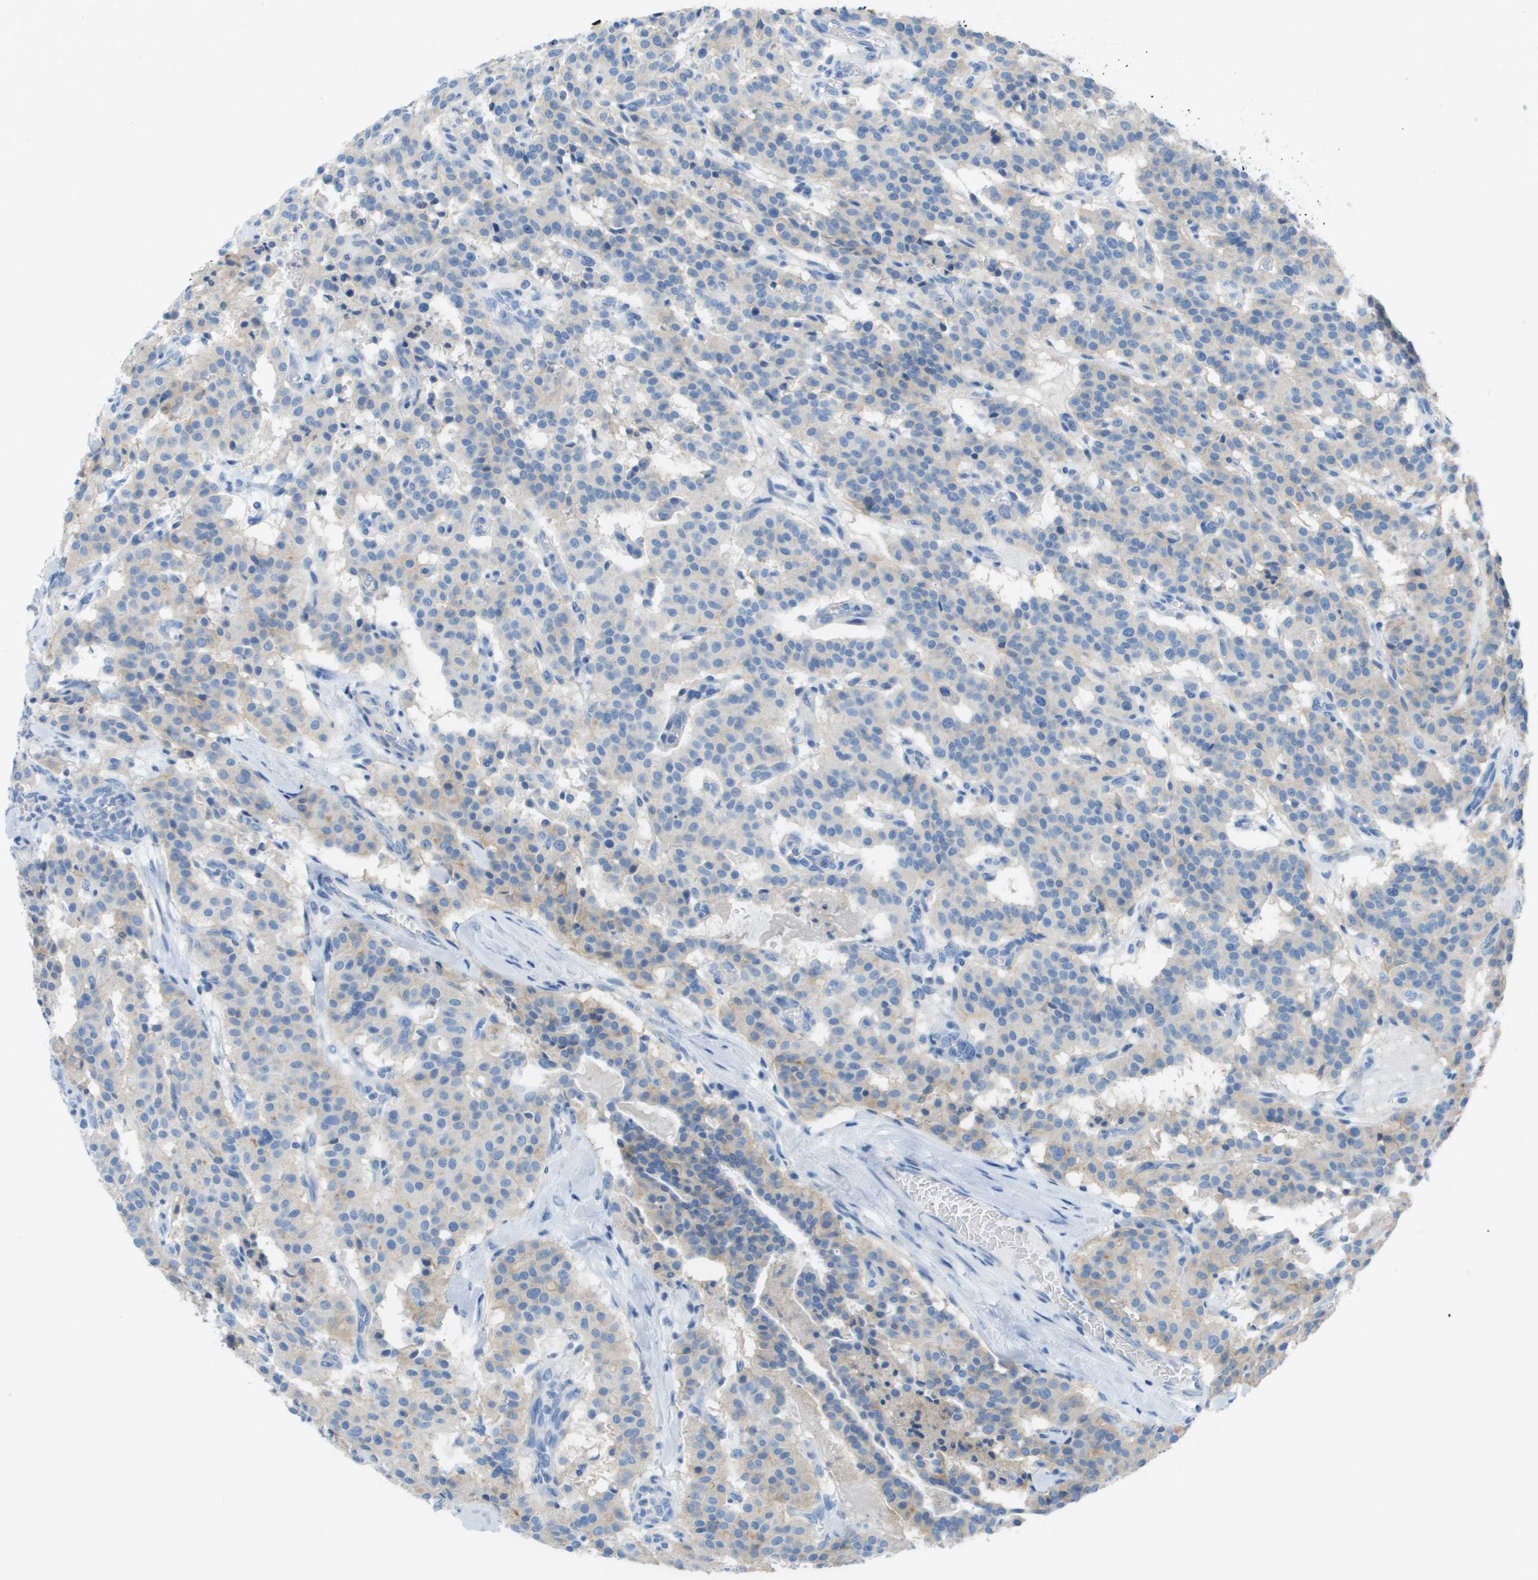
{"staining": {"intensity": "weak", "quantity": "<25%", "location": "cytoplasmic/membranous"}, "tissue": "carcinoid", "cell_type": "Tumor cells", "image_type": "cancer", "snomed": [{"axis": "morphology", "description": "Carcinoid, malignant, NOS"}, {"axis": "topography", "description": "Lung"}], "caption": "Image shows no protein positivity in tumor cells of carcinoid tissue.", "gene": "CD46", "patient": {"sex": "male", "age": 30}}